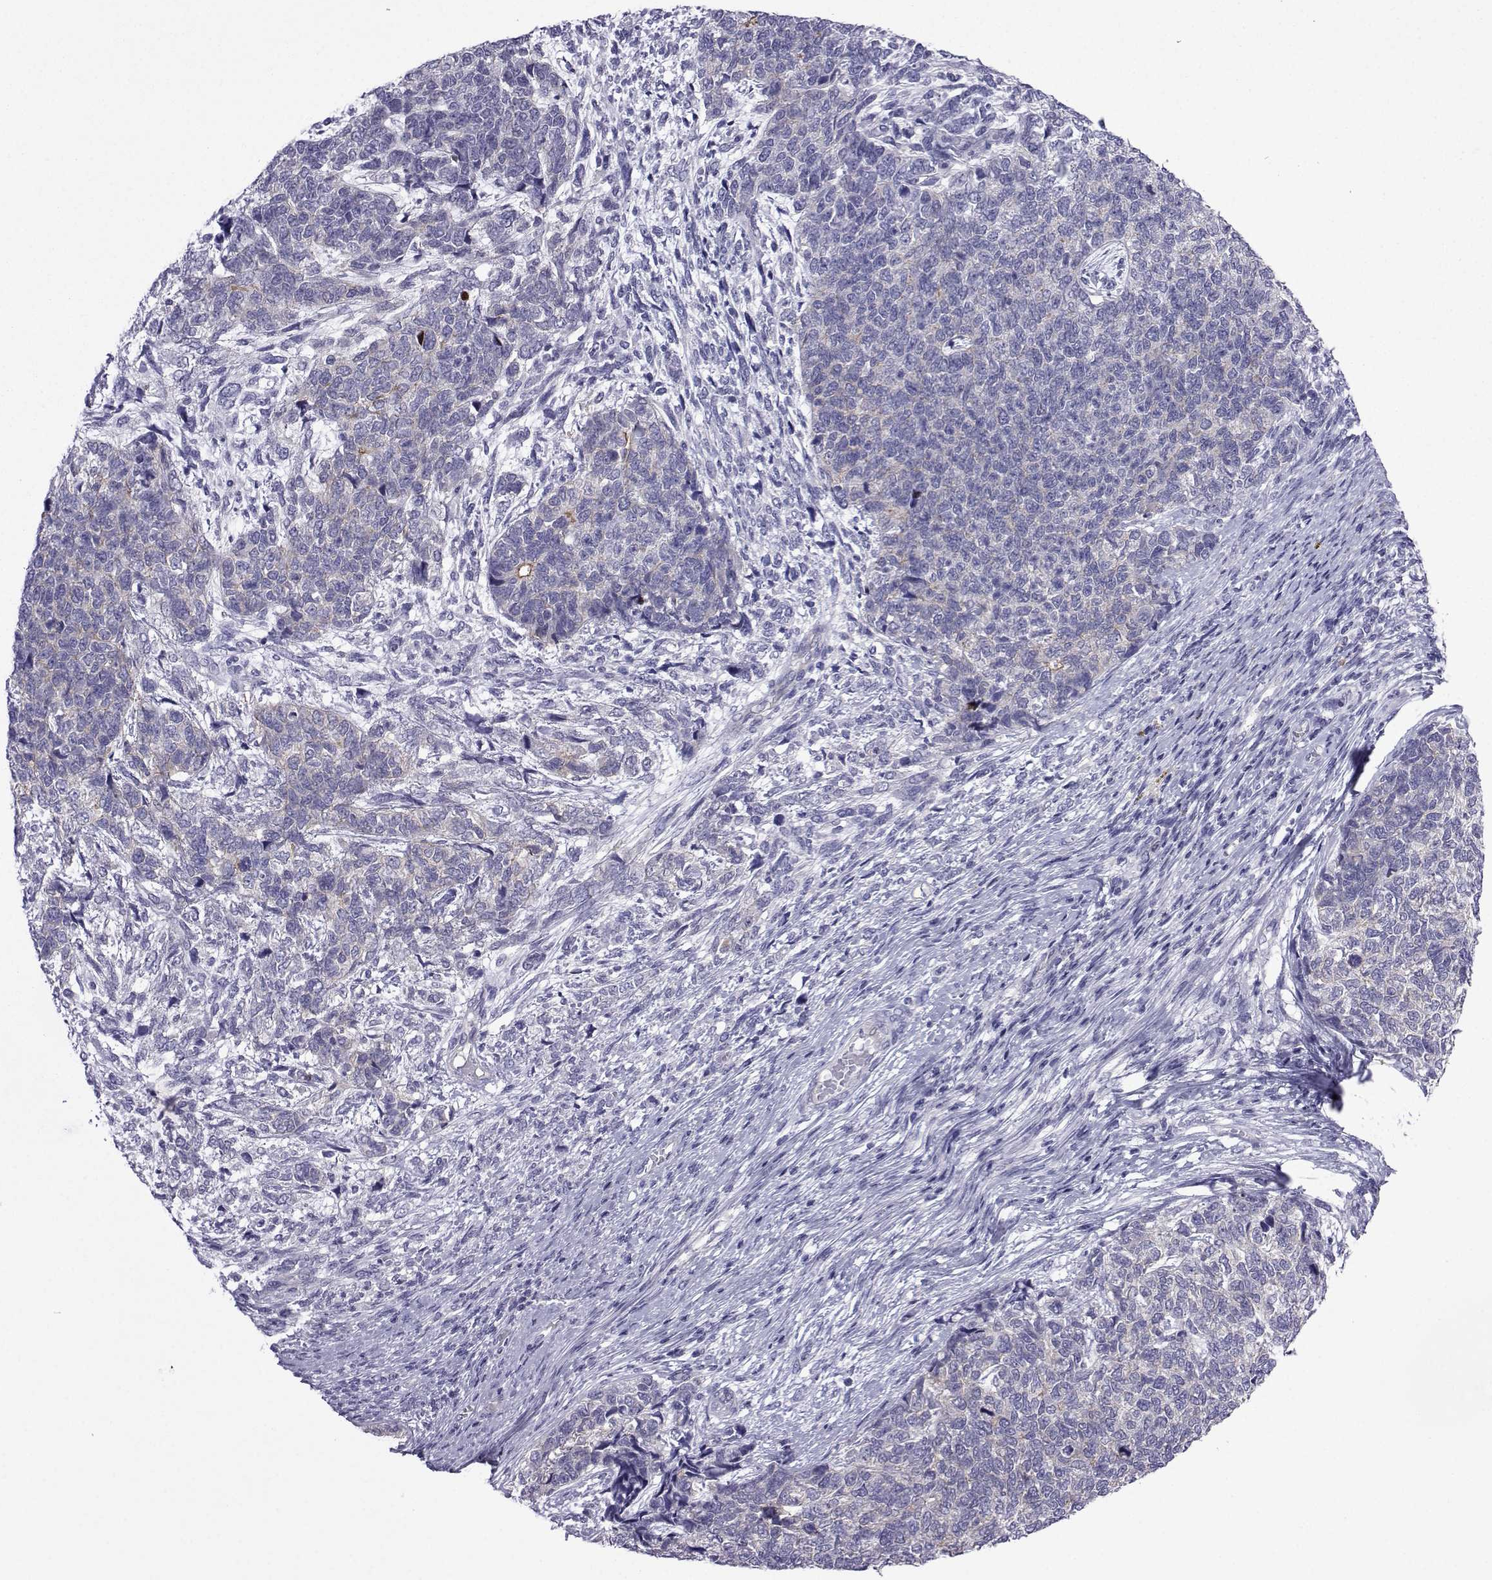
{"staining": {"intensity": "negative", "quantity": "none", "location": "none"}, "tissue": "cervical cancer", "cell_type": "Tumor cells", "image_type": "cancer", "snomed": [{"axis": "morphology", "description": "Squamous cell carcinoma, NOS"}, {"axis": "topography", "description": "Cervix"}], "caption": "The micrograph displays no staining of tumor cells in cervical cancer (squamous cell carcinoma).", "gene": "COL22A1", "patient": {"sex": "female", "age": 63}}